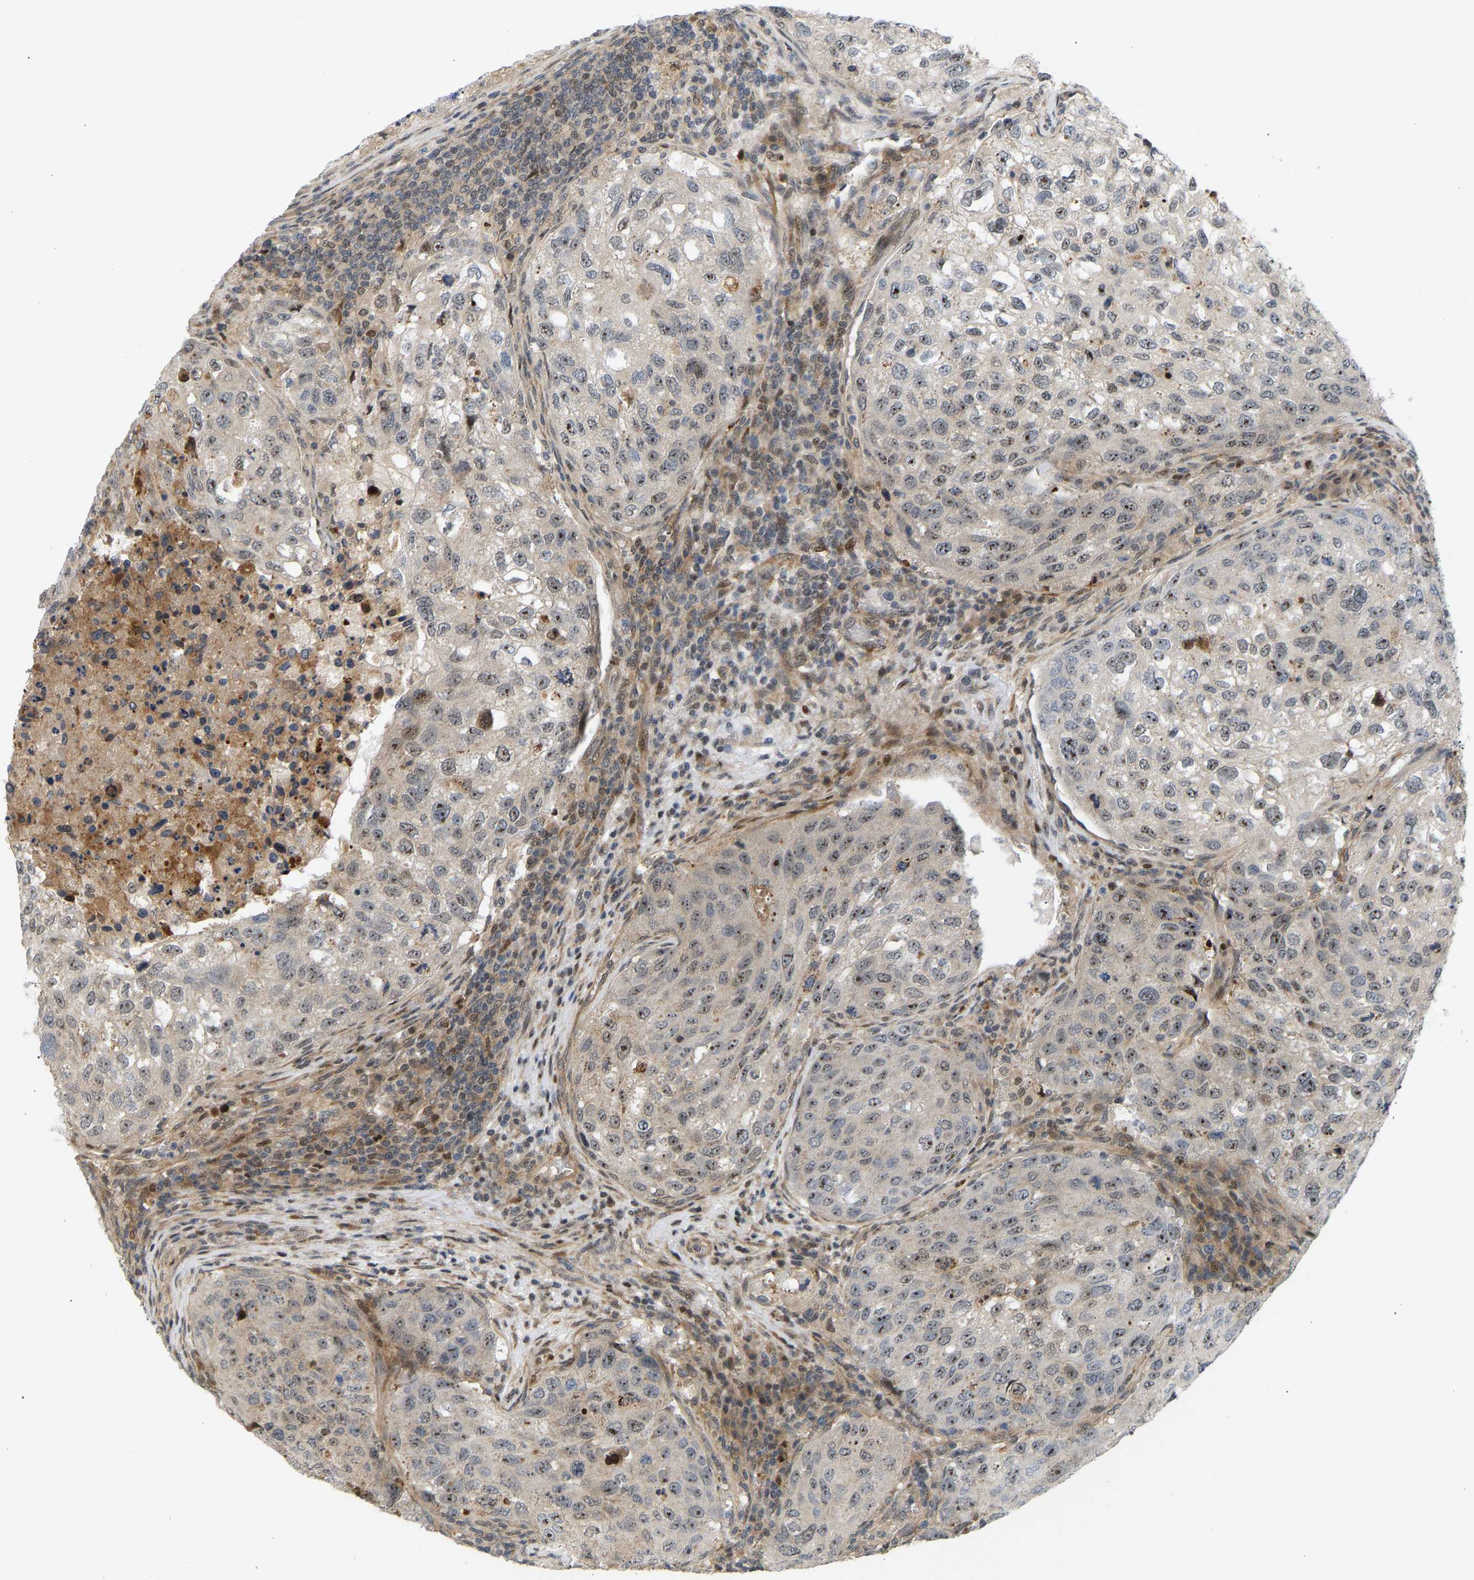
{"staining": {"intensity": "moderate", "quantity": ">75%", "location": "nuclear"}, "tissue": "urothelial cancer", "cell_type": "Tumor cells", "image_type": "cancer", "snomed": [{"axis": "morphology", "description": "Urothelial carcinoma, High grade"}, {"axis": "topography", "description": "Lymph node"}, {"axis": "topography", "description": "Urinary bladder"}], "caption": "IHC (DAB) staining of urothelial carcinoma (high-grade) reveals moderate nuclear protein expression in about >75% of tumor cells.", "gene": "BAG1", "patient": {"sex": "male", "age": 51}}